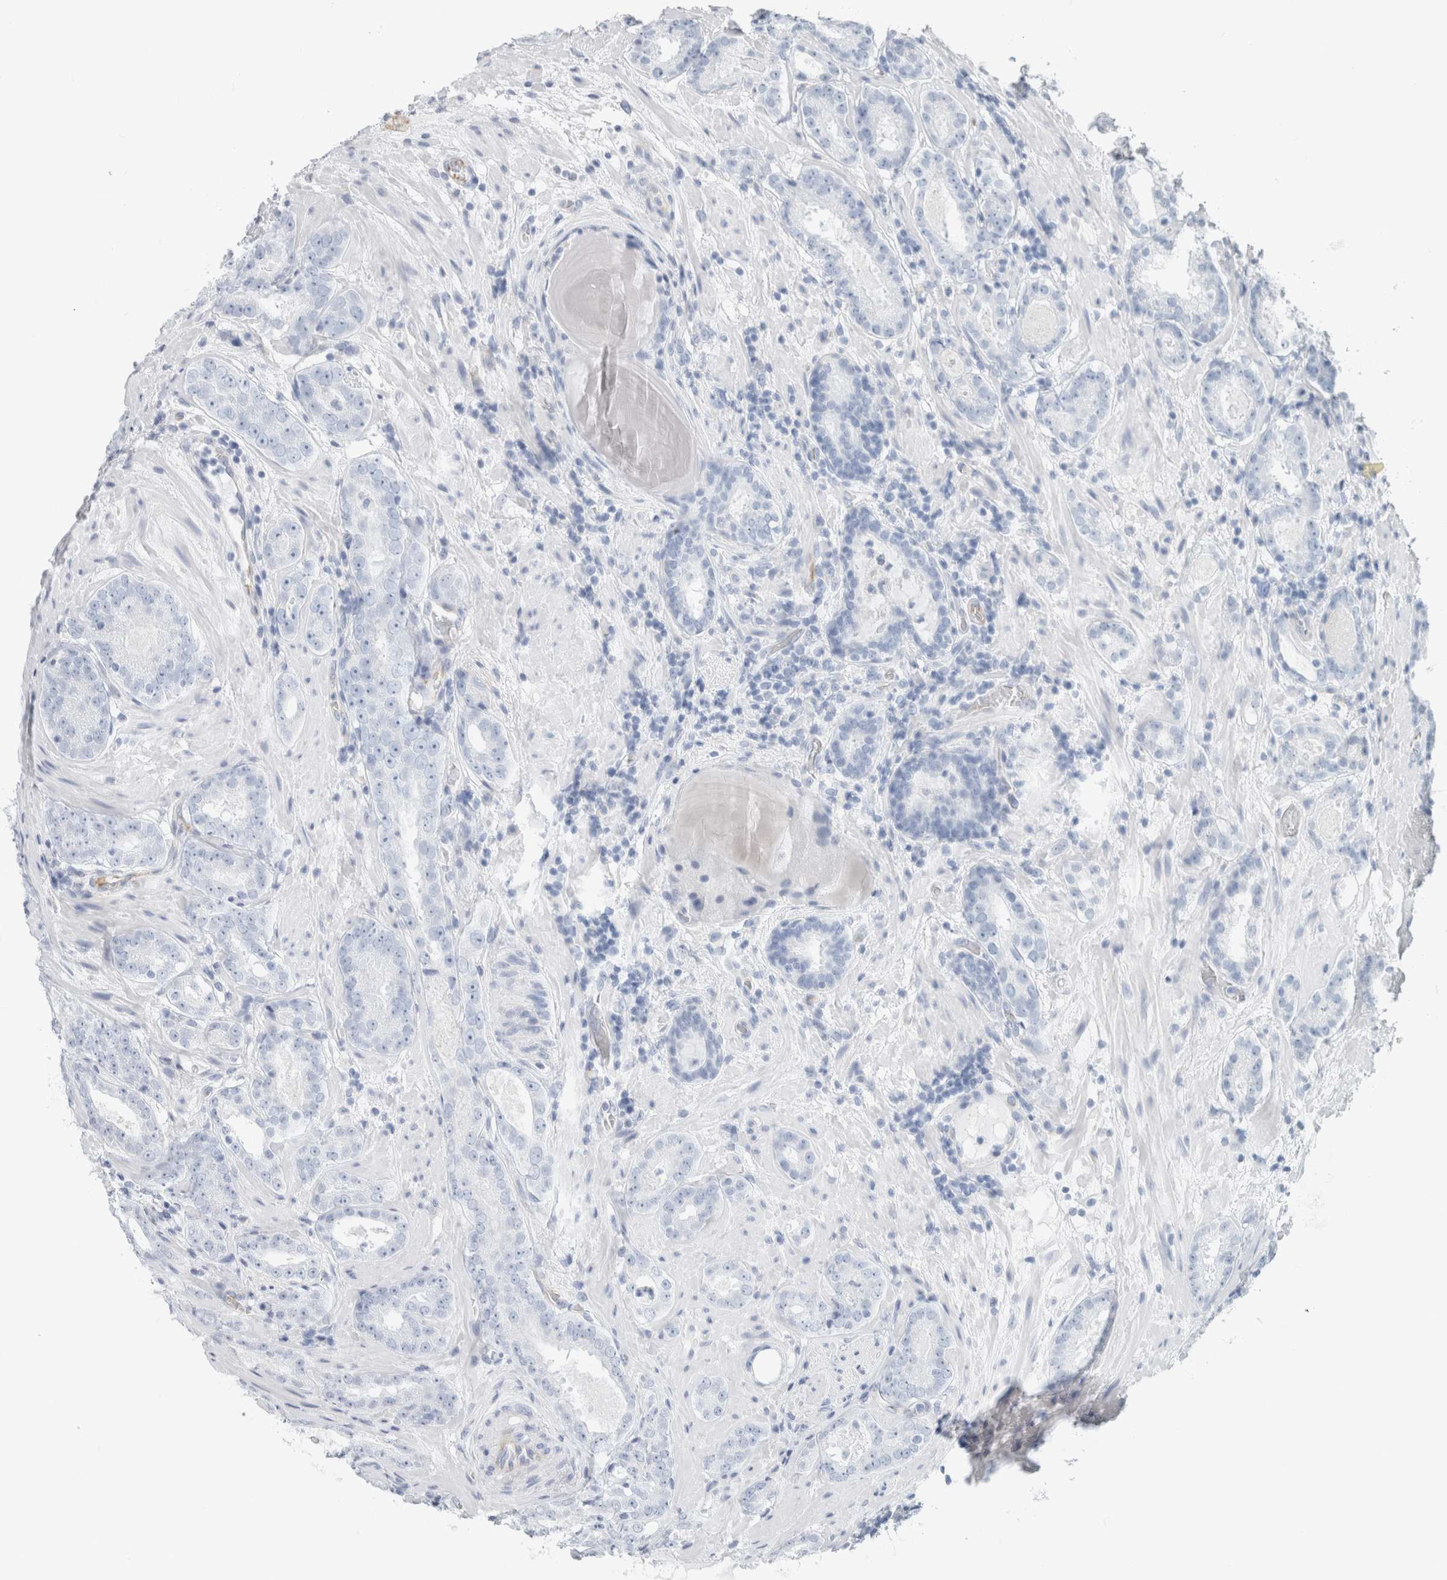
{"staining": {"intensity": "negative", "quantity": "none", "location": "none"}, "tissue": "prostate cancer", "cell_type": "Tumor cells", "image_type": "cancer", "snomed": [{"axis": "morphology", "description": "Adenocarcinoma, Low grade"}, {"axis": "topography", "description": "Prostate"}], "caption": "Prostate cancer stained for a protein using immunohistochemistry (IHC) displays no positivity tumor cells.", "gene": "LY86", "patient": {"sex": "male", "age": 69}}